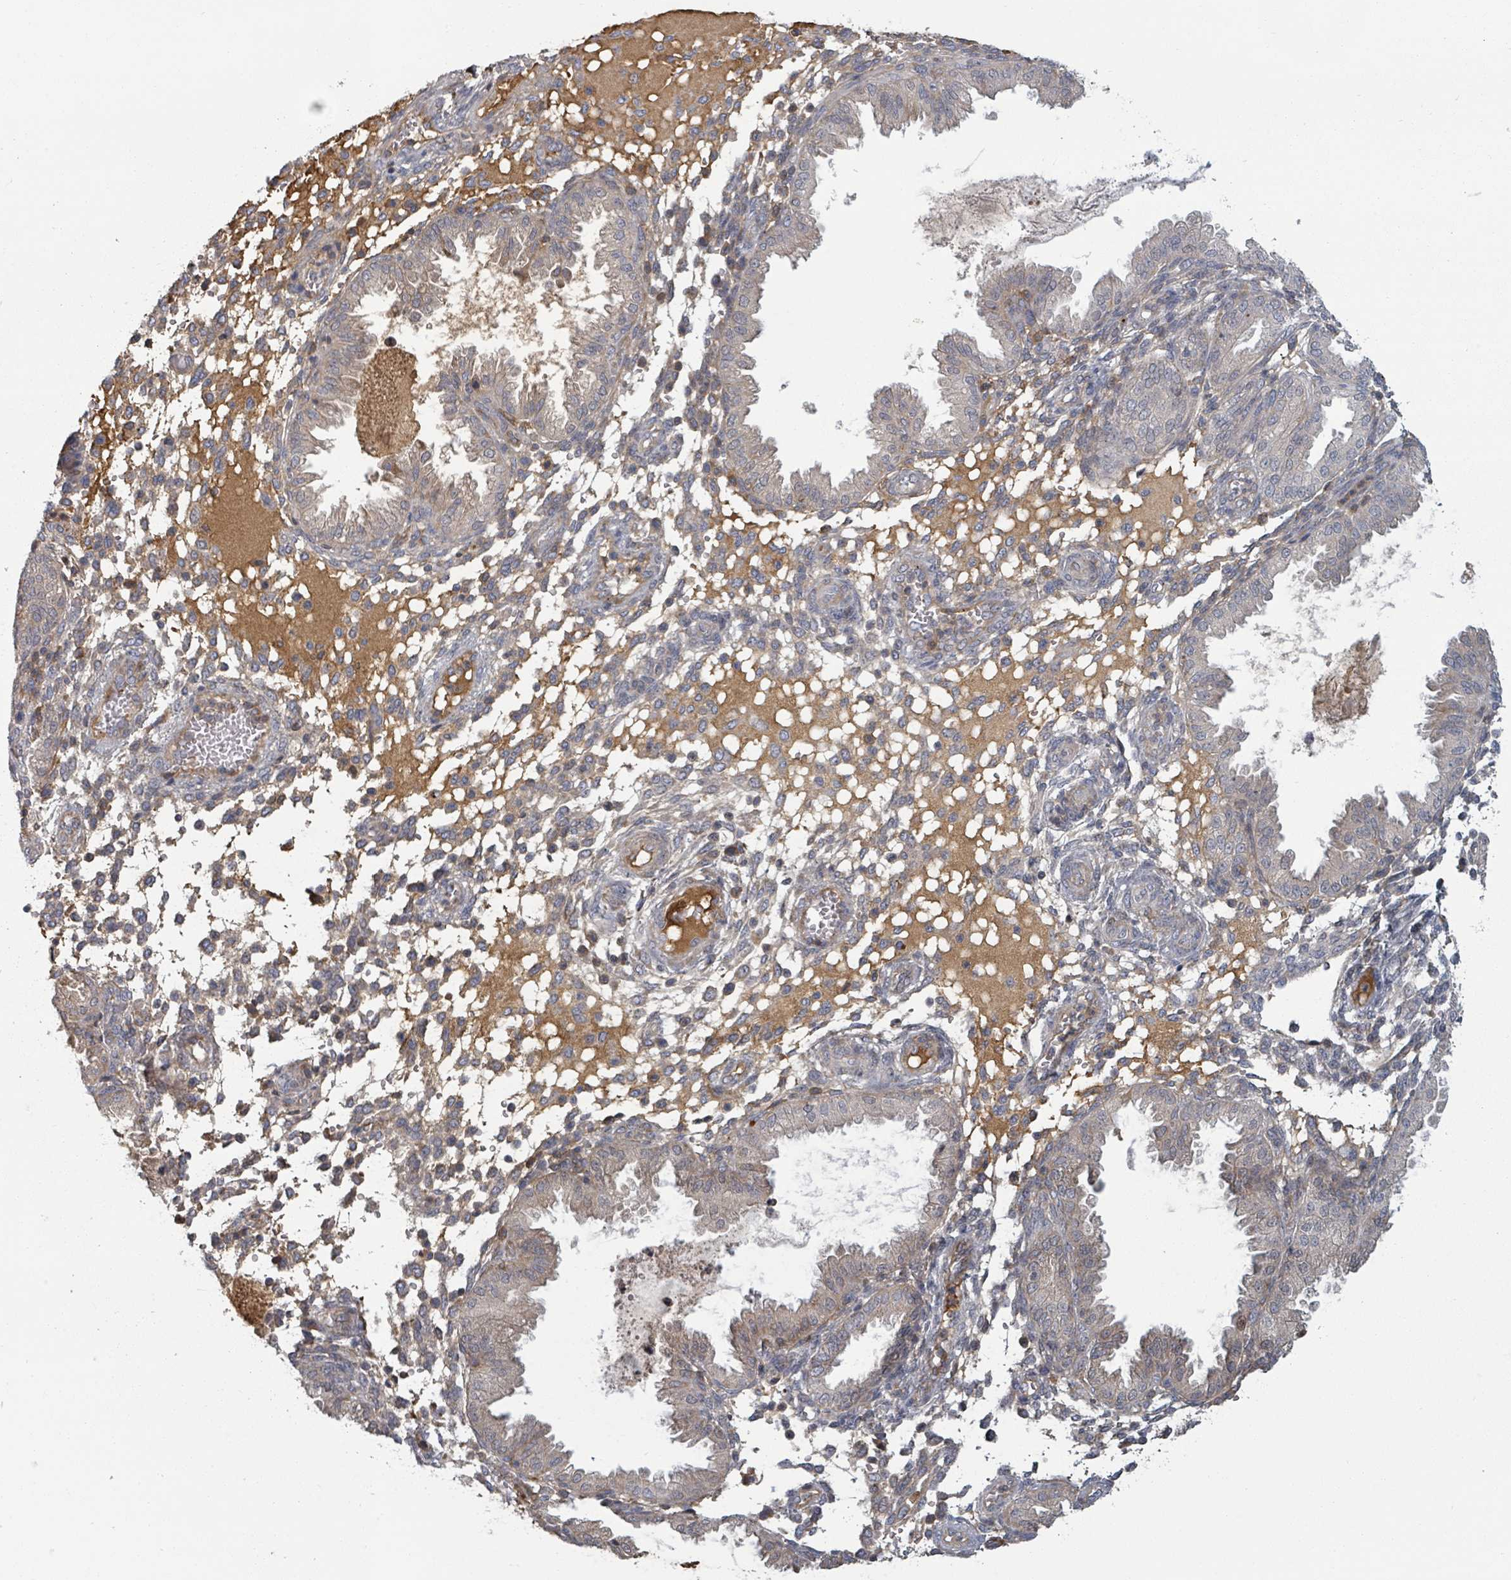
{"staining": {"intensity": "weak", "quantity": "<25%", "location": "cytoplasmic/membranous"}, "tissue": "endometrium", "cell_type": "Cells in endometrial stroma", "image_type": "normal", "snomed": [{"axis": "morphology", "description": "Normal tissue, NOS"}, {"axis": "topography", "description": "Endometrium"}], "caption": "Human endometrium stained for a protein using IHC exhibits no positivity in cells in endometrial stroma.", "gene": "GABBR1", "patient": {"sex": "female", "age": 33}}